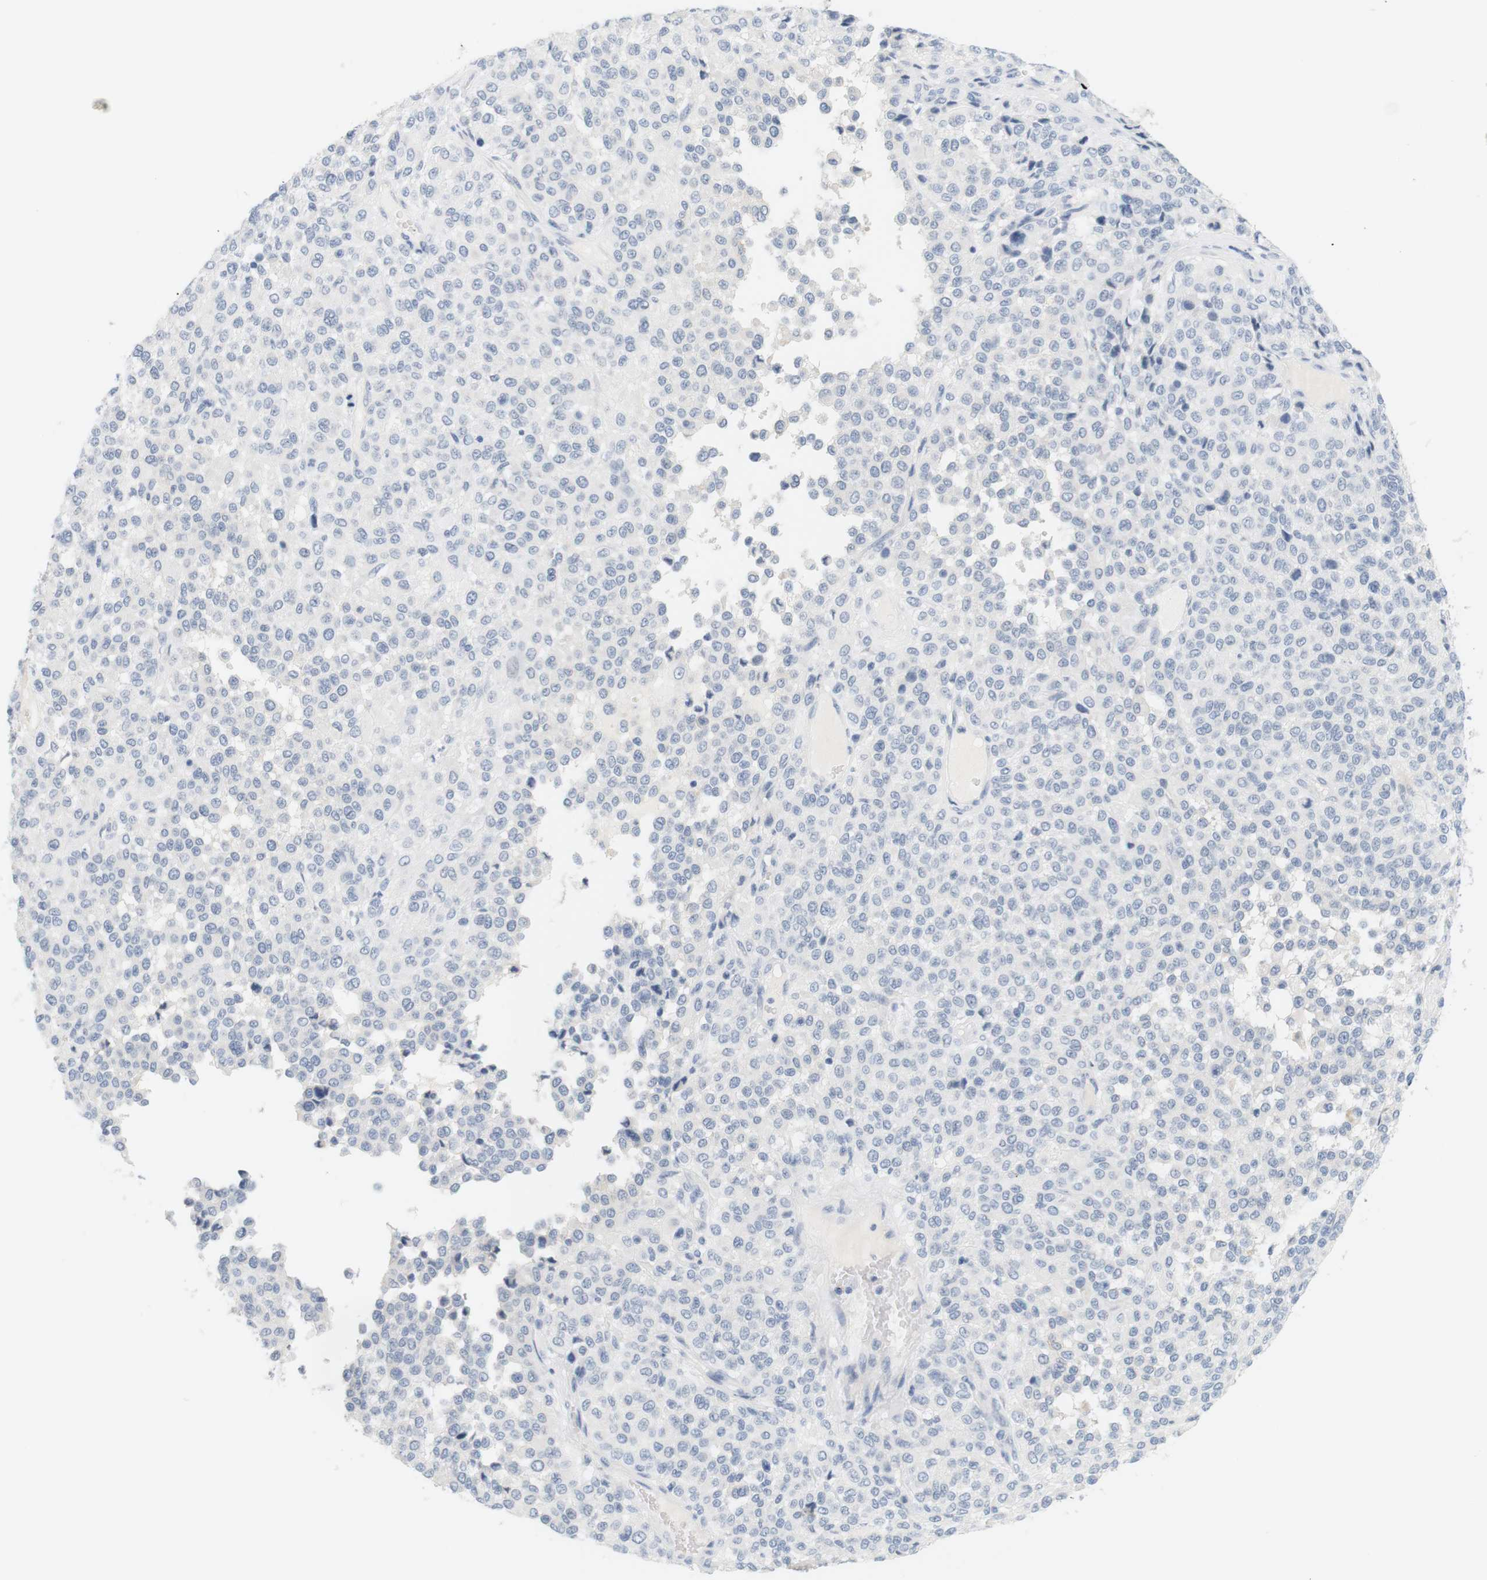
{"staining": {"intensity": "negative", "quantity": "none", "location": "none"}, "tissue": "melanoma", "cell_type": "Tumor cells", "image_type": "cancer", "snomed": [{"axis": "morphology", "description": "Malignant melanoma, Metastatic site"}, {"axis": "topography", "description": "Pancreas"}], "caption": "Melanoma was stained to show a protein in brown. There is no significant positivity in tumor cells. (Stains: DAB immunohistochemistry (IHC) with hematoxylin counter stain, Microscopy: brightfield microscopy at high magnification).", "gene": "OPRM1", "patient": {"sex": "female", "age": 30}}